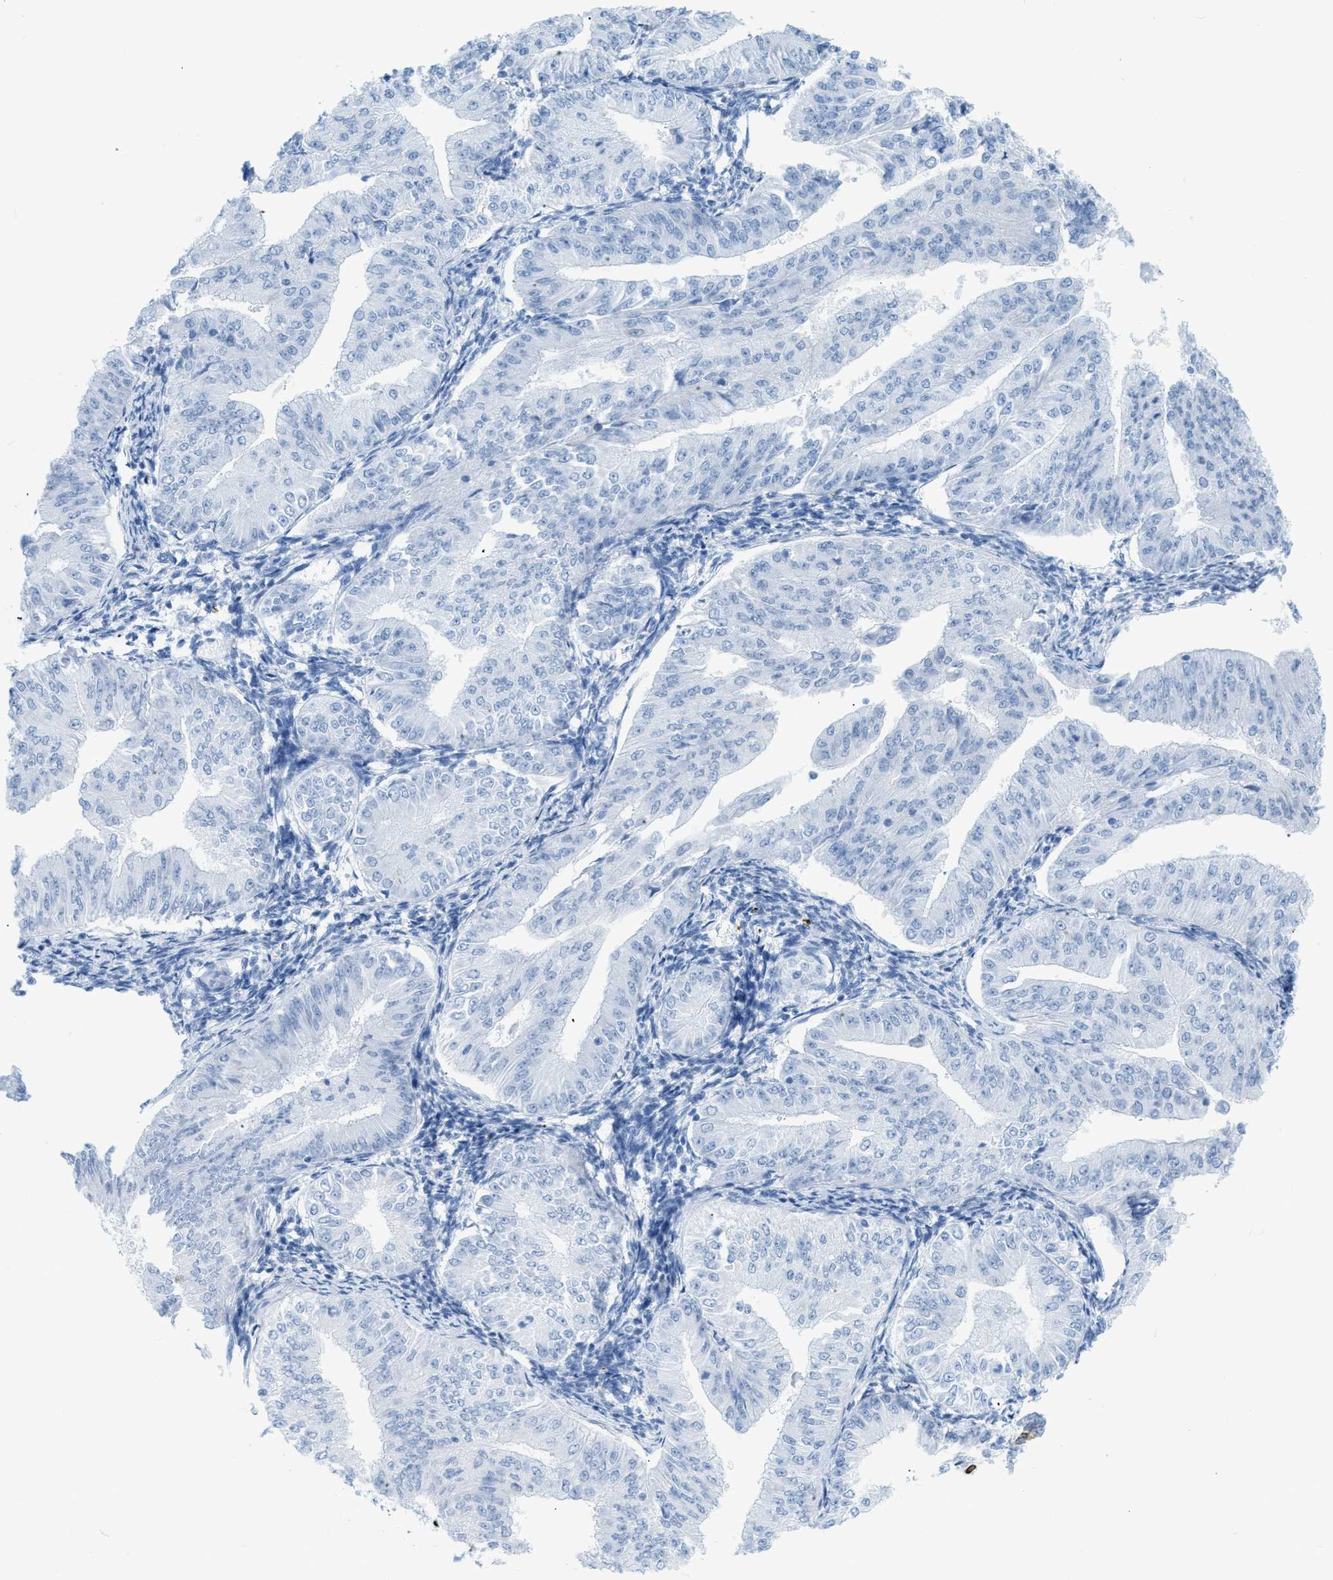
{"staining": {"intensity": "negative", "quantity": "none", "location": "none"}, "tissue": "endometrial cancer", "cell_type": "Tumor cells", "image_type": "cancer", "snomed": [{"axis": "morphology", "description": "Normal tissue, NOS"}, {"axis": "morphology", "description": "Adenocarcinoma, NOS"}, {"axis": "topography", "description": "Endometrium"}], "caption": "Histopathology image shows no protein positivity in tumor cells of endometrial adenocarcinoma tissue. (Brightfield microscopy of DAB (3,3'-diaminobenzidine) immunohistochemistry (IHC) at high magnification).", "gene": "DES", "patient": {"sex": "female", "age": 53}}